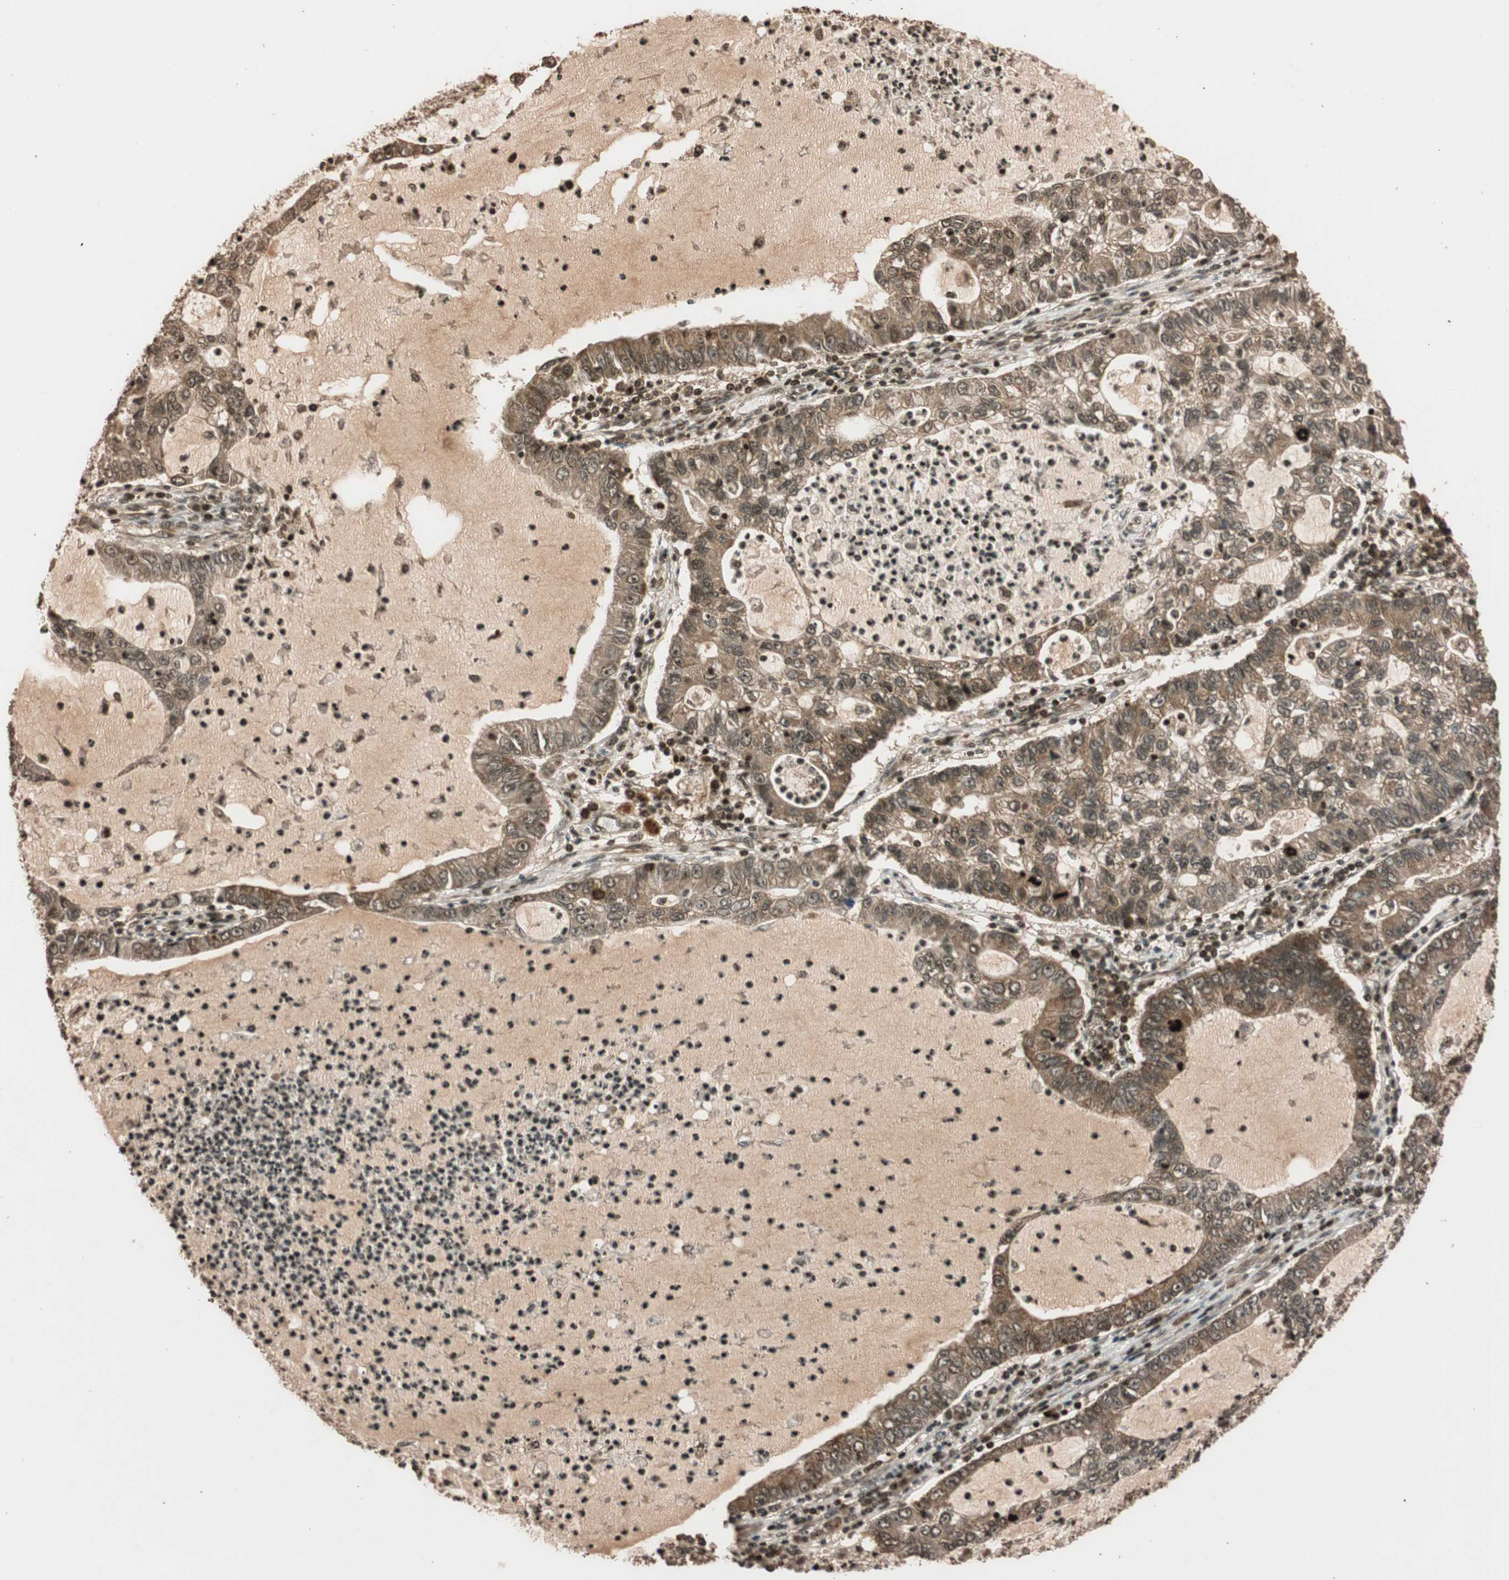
{"staining": {"intensity": "moderate", "quantity": ">75%", "location": "cytoplasmic/membranous"}, "tissue": "lung cancer", "cell_type": "Tumor cells", "image_type": "cancer", "snomed": [{"axis": "morphology", "description": "Adenocarcinoma, NOS"}, {"axis": "topography", "description": "Lung"}], "caption": "This photomicrograph displays lung adenocarcinoma stained with IHC to label a protein in brown. The cytoplasmic/membranous of tumor cells show moderate positivity for the protein. Nuclei are counter-stained blue.", "gene": "ALKBH5", "patient": {"sex": "female", "age": 51}}